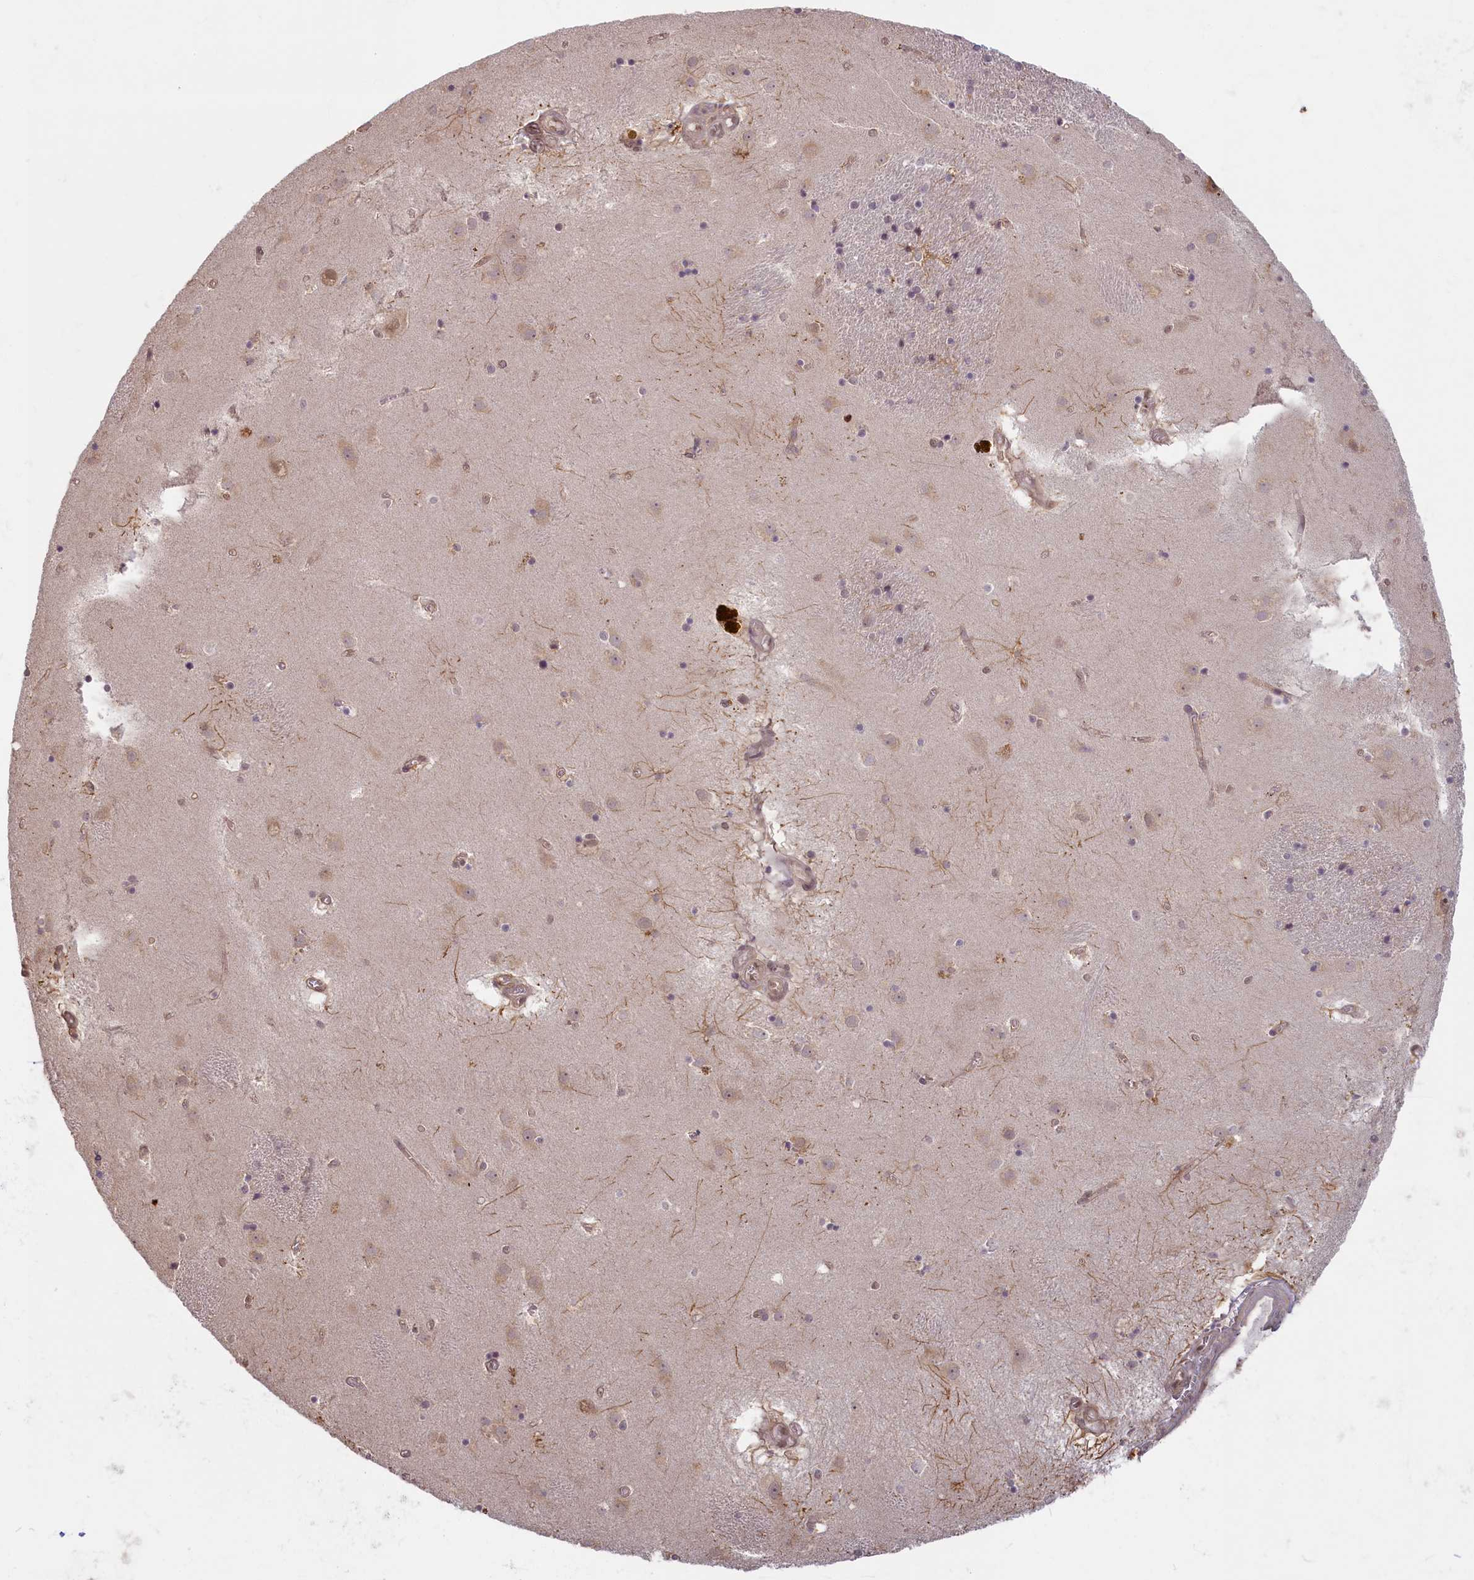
{"staining": {"intensity": "weak", "quantity": "<25%", "location": "nuclear"}, "tissue": "caudate", "cell_type": "Glial cells", "image_type": "normal", "snomed": [{"axis": "morphology", "description": "Normal tissue, NOS"}, {"axis": "topography", "description": "Lateral ventricle wall"}], "caption": "This is an immunohistochemistry photomicrograph of benign caudate. There is no expression in glial cells.", "gene": "C19orf44", "patient": {"sex": "male", "age": 70}}